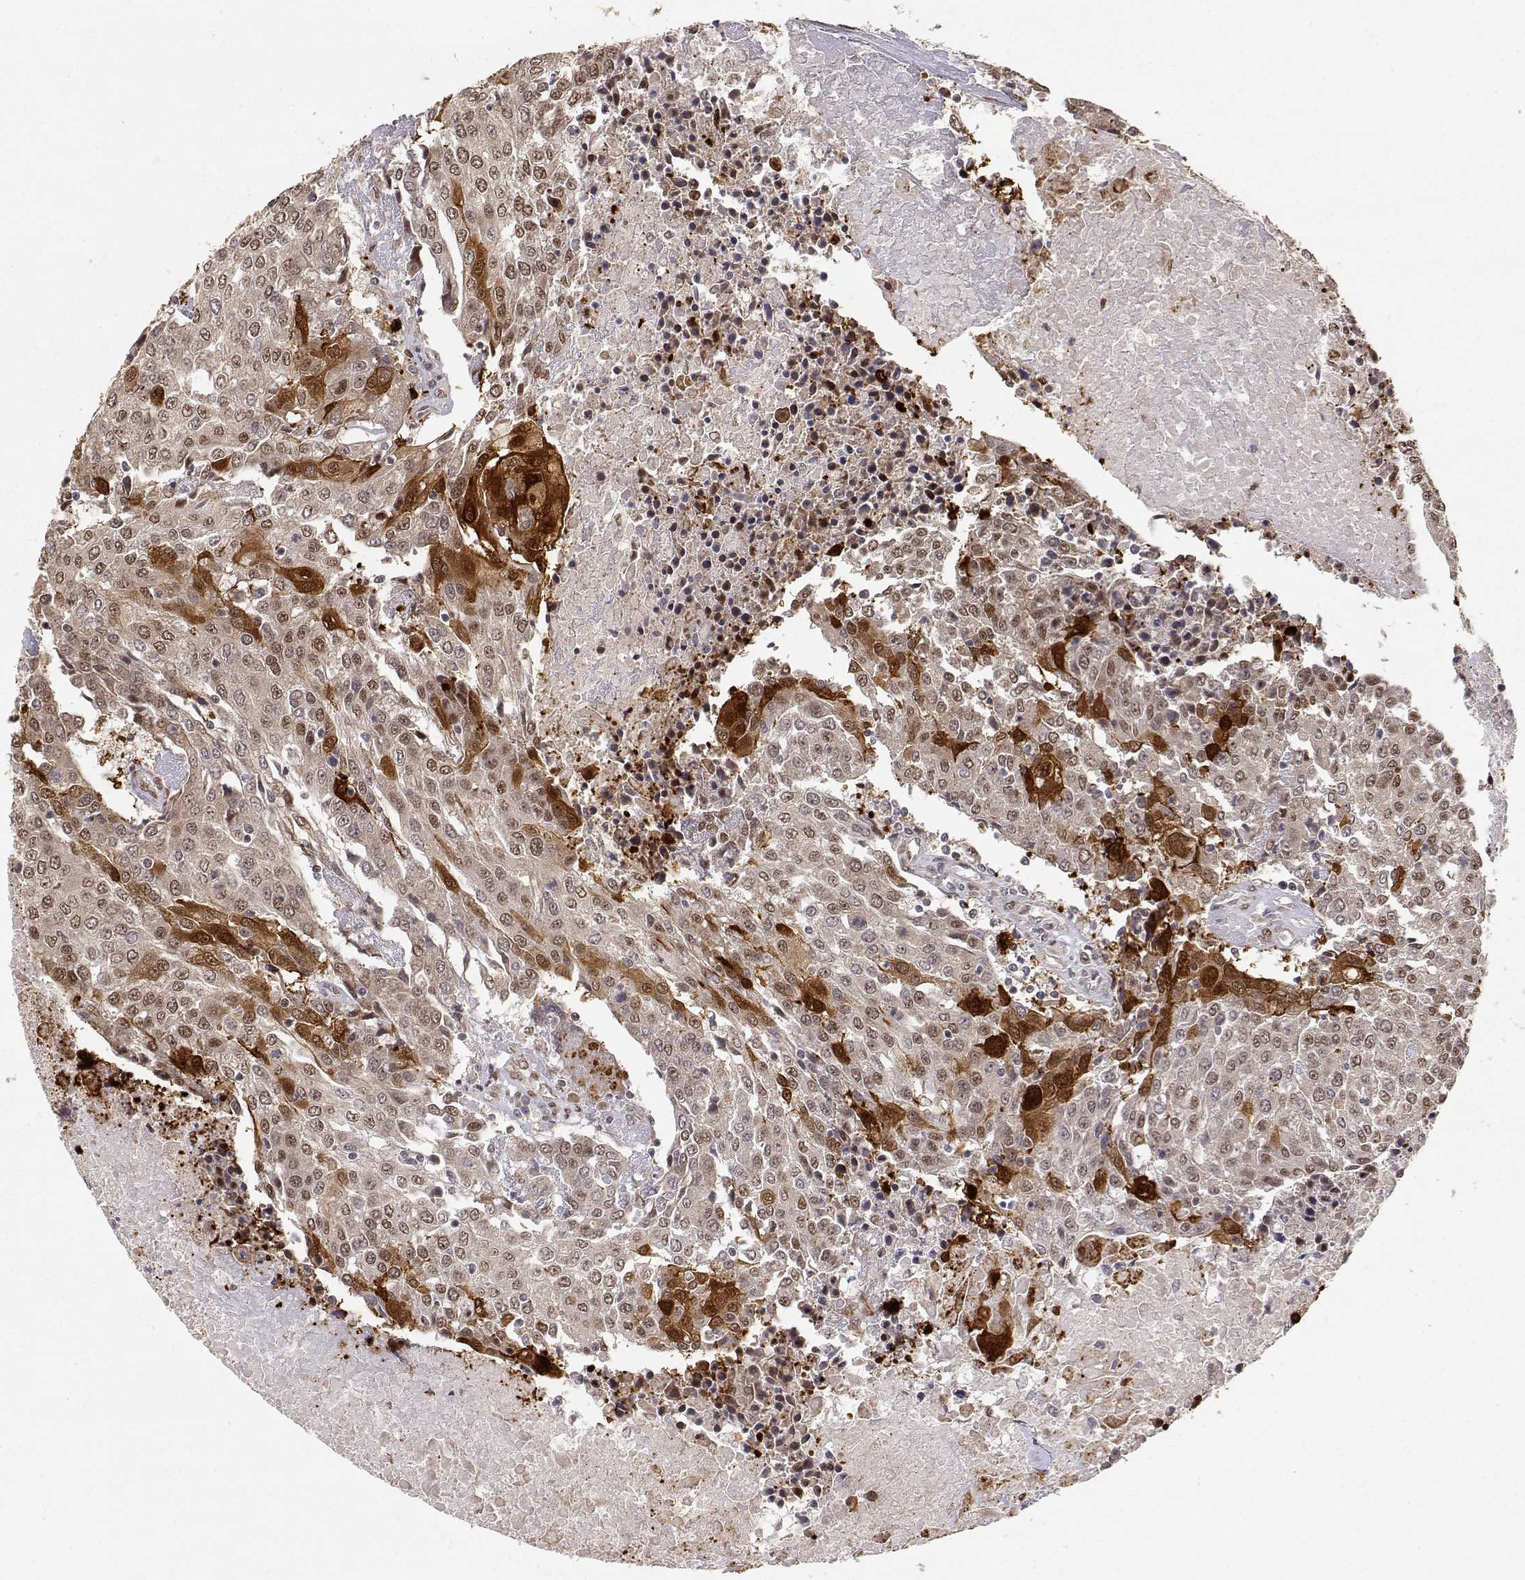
{"staining": {"intensity": "strong", "quantity": "<25%", "location": "cytoplasmic/membranous,nuclear"}, "tissue": "urothelial cancer", "cell_type": "Tumor cells", "image_type": "cancer", "snomed": [{"axis": "morphology", "description": "Urothelial carcinoma, High grade"}, {"axis": "topography", "description": "Urinary bladder"}], "caption": "Protein analysis of urothelial carcinoma (high-grade) tissue demonstrates strong cytoplasmic/membranous and nuclear expression in approximately <25% of tumor cells.", "gene": "BRCA1", "patient": {"sex": "female", "age": 85}}